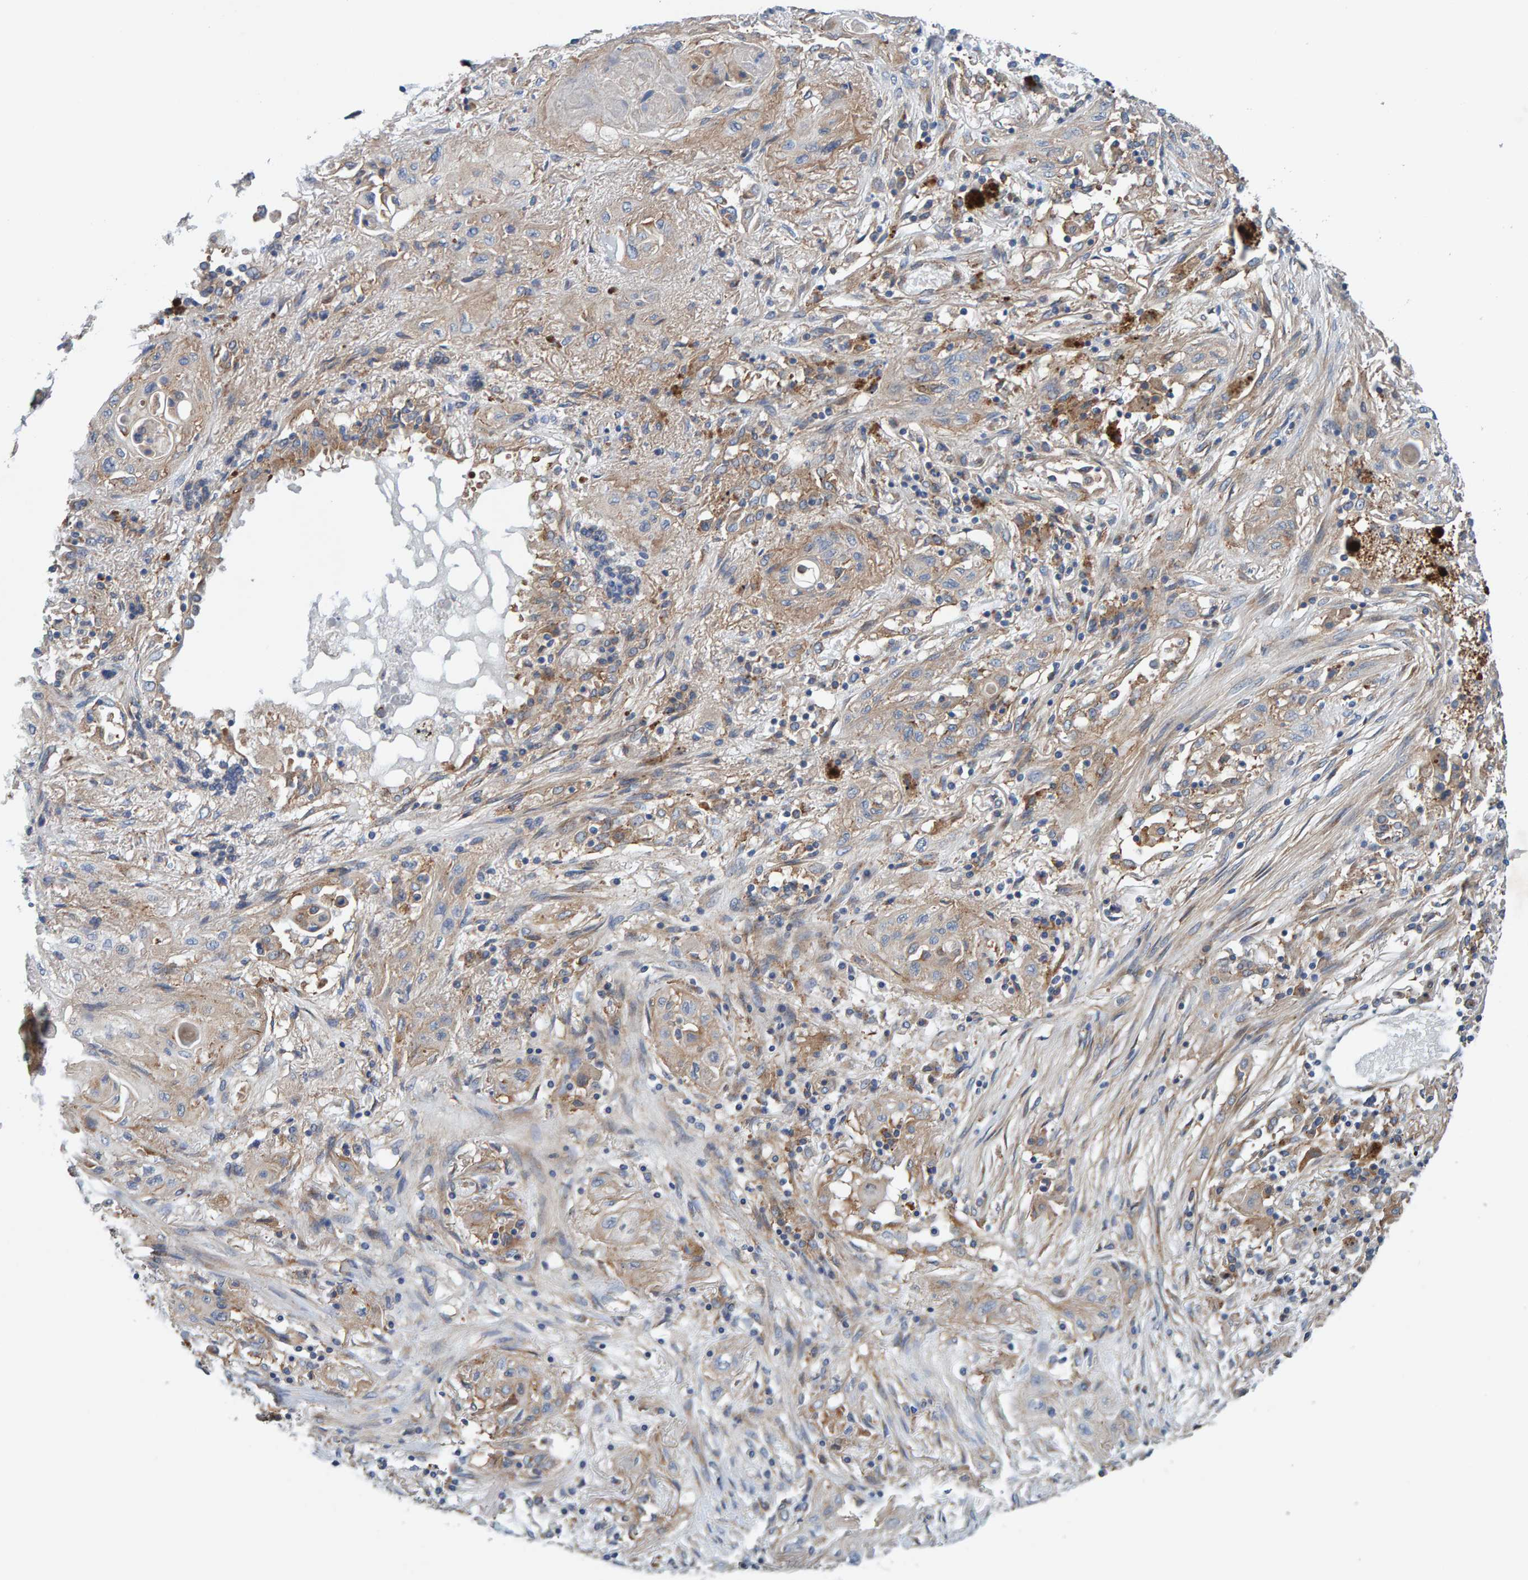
{"staining": {"intensity": "weak", "quantity": ">75%", "location": "cytoplasmic/membranous"}, "tissue": "lung cancer", "cell_type": "Tumor cells", "image_type": "cancer", "snomed": [{"axis": "morphology", "description": "Squamous cell carcinoma, NOS"}, {"axis": "topography", "description": "Lung"}], "caption": "Tumor cells show weak cytoplasmic/membranous expression in about >75% of cells in squamous cell carcinoma (lung).", "gene": "MKLN1", "patient": {"sex": "female", "age": 47}}